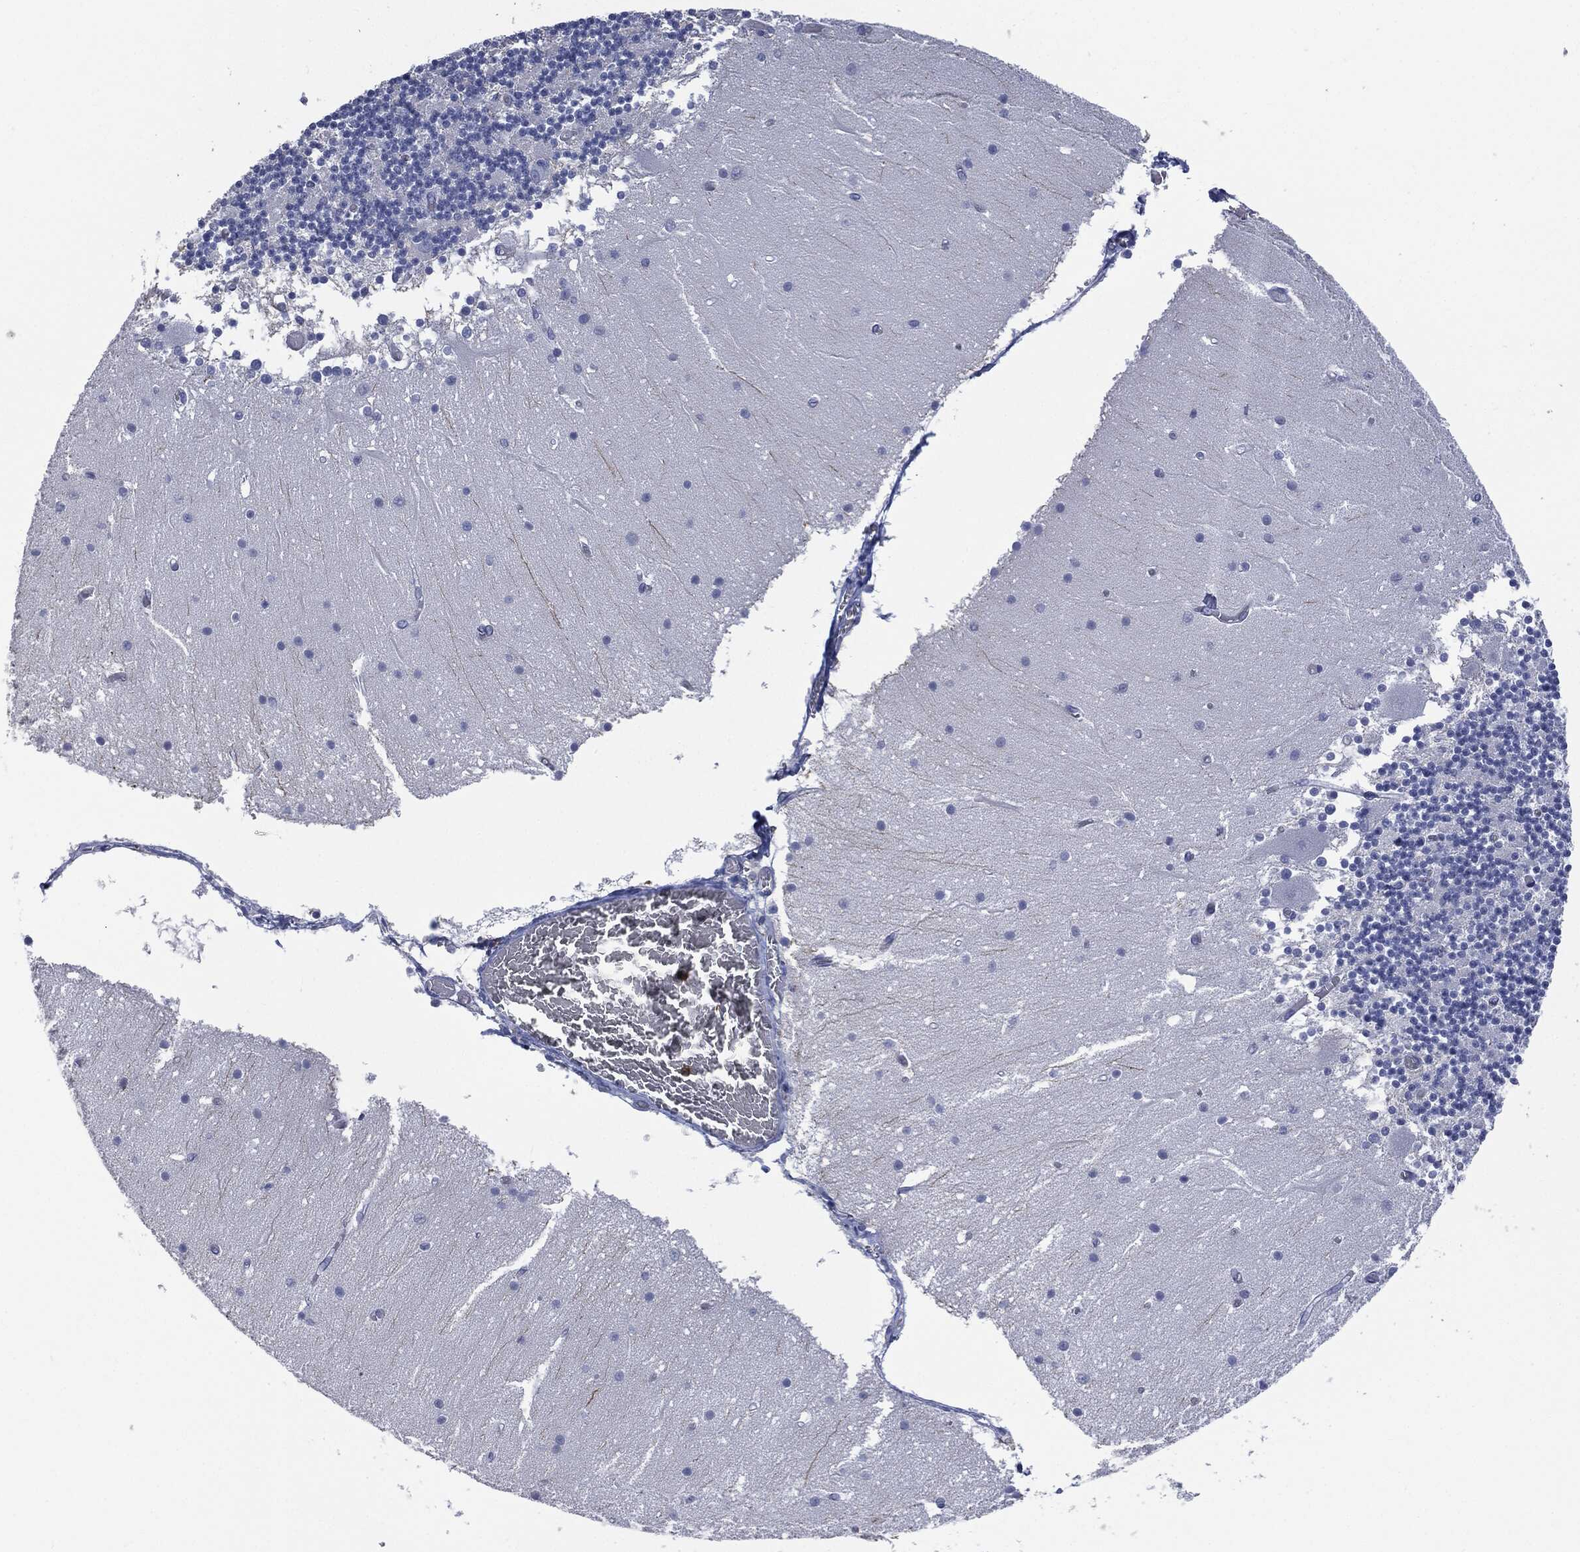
{"staining": {"intensity": "negative", "quantity": "none", "location": "none"}, "tissue": "cerebellum", "cell_type": "Cells in granular layer", "image_type": "normal", "snomed": [{"axis": "morphology", "description": "Normal tissue, NOS"}, {"axis": "topography", "description": "Cerebellum"}], "caption": "This is an immunohistochemistry micrograph of unremarkable cerebellum. There is no expression in cells in granular layer.", "gene": "CEACAM8", "patient": {"sex": "female", "age": 28}}